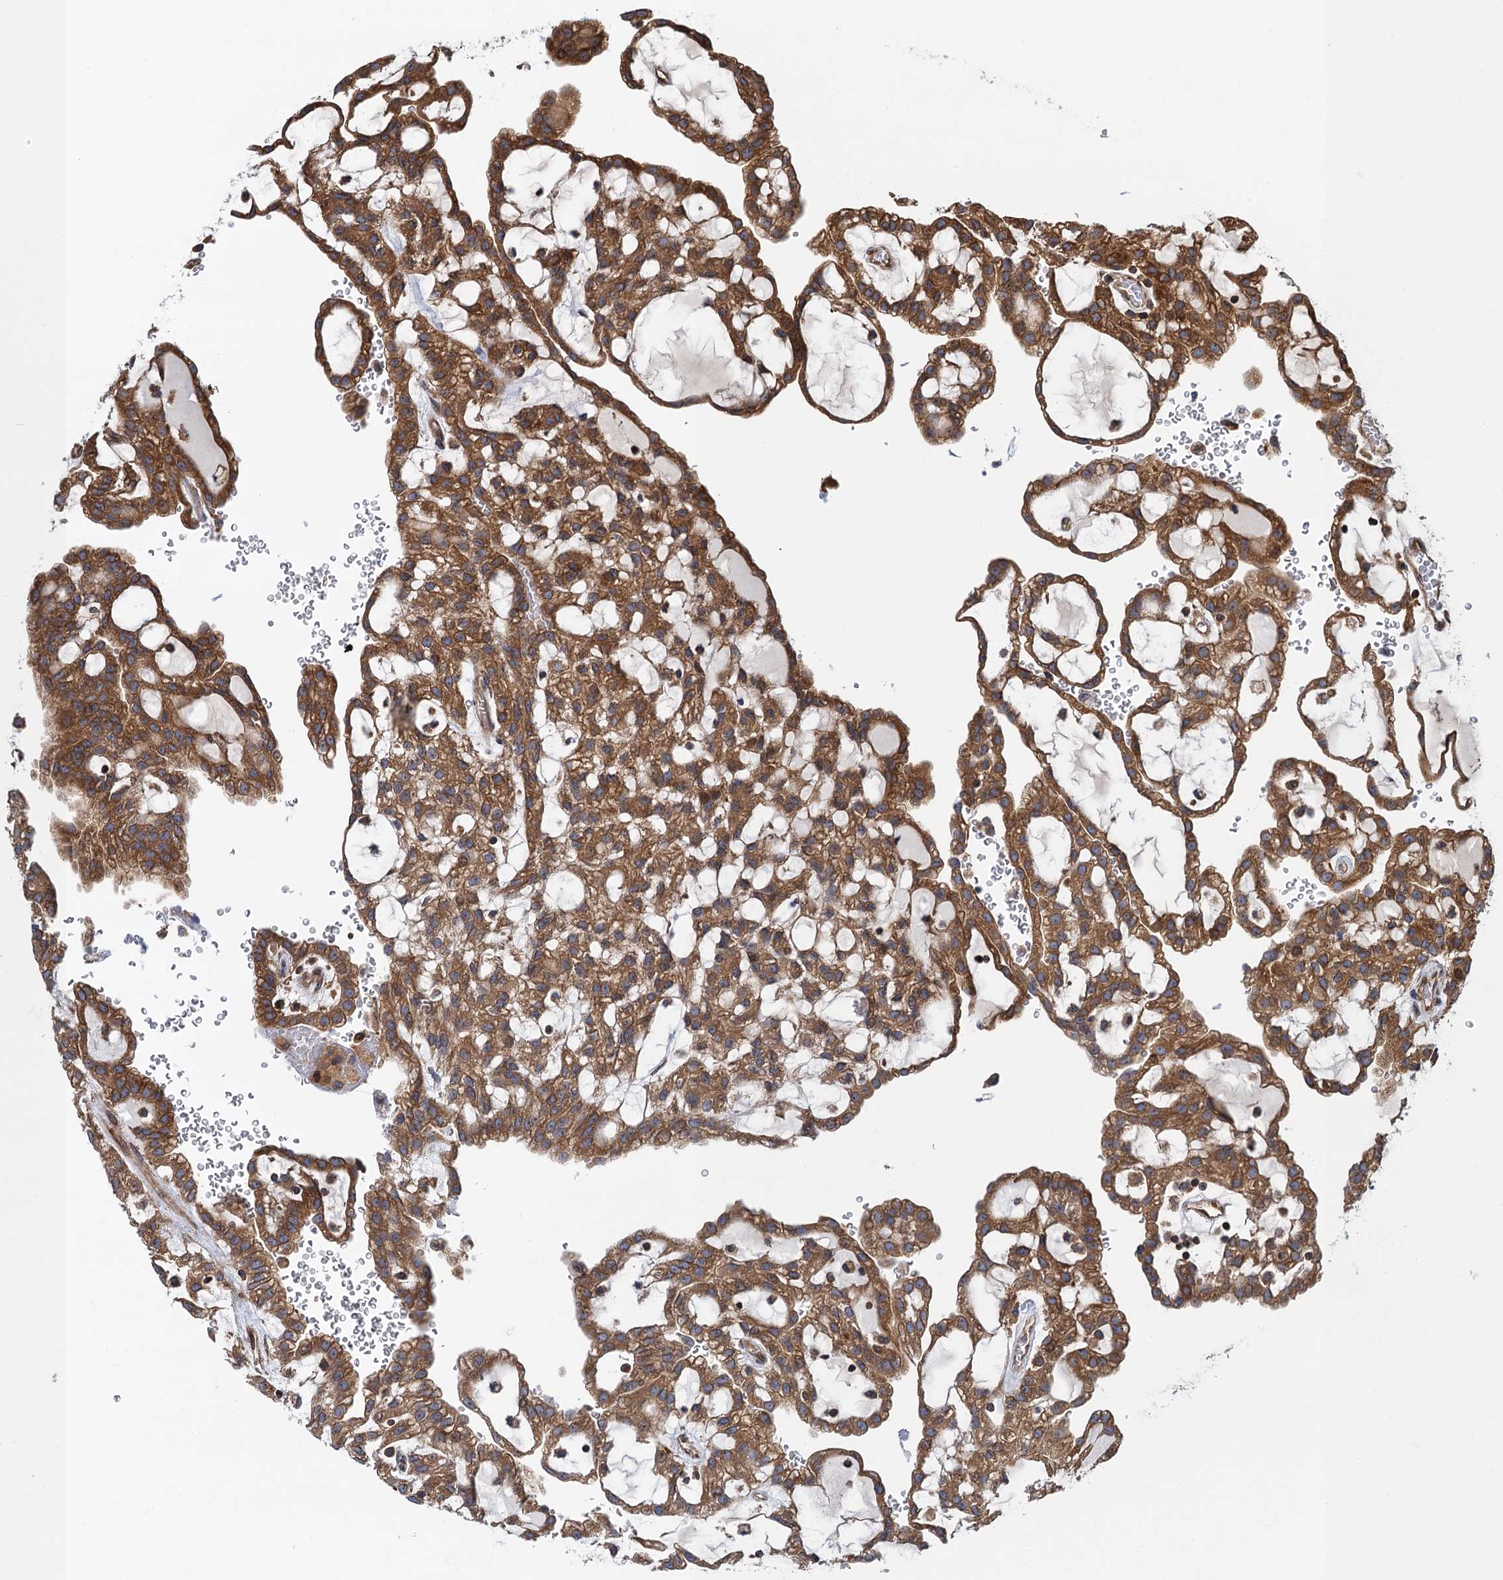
{"staining": {"intensity": "moderate", "quantity": ">75%", "location": "cytoplasmic/membranous"}, "tissue": "renal cancer", "cell_type": "Tumor cells", "image_type": "cancer", "snomed": [{"axis": "morphology", "description": "Adenocarcinoma, NOS"}, {"axis": "topography", "description": "Kidney"}], "caption": "This is an image of immunohistochemistry staining of renal cancer, which shows moderate expression in the cytoplasmic/membranous of tumor cells.", "gene": "MDM1", "patient": {"sex": "male", "age": 63}}